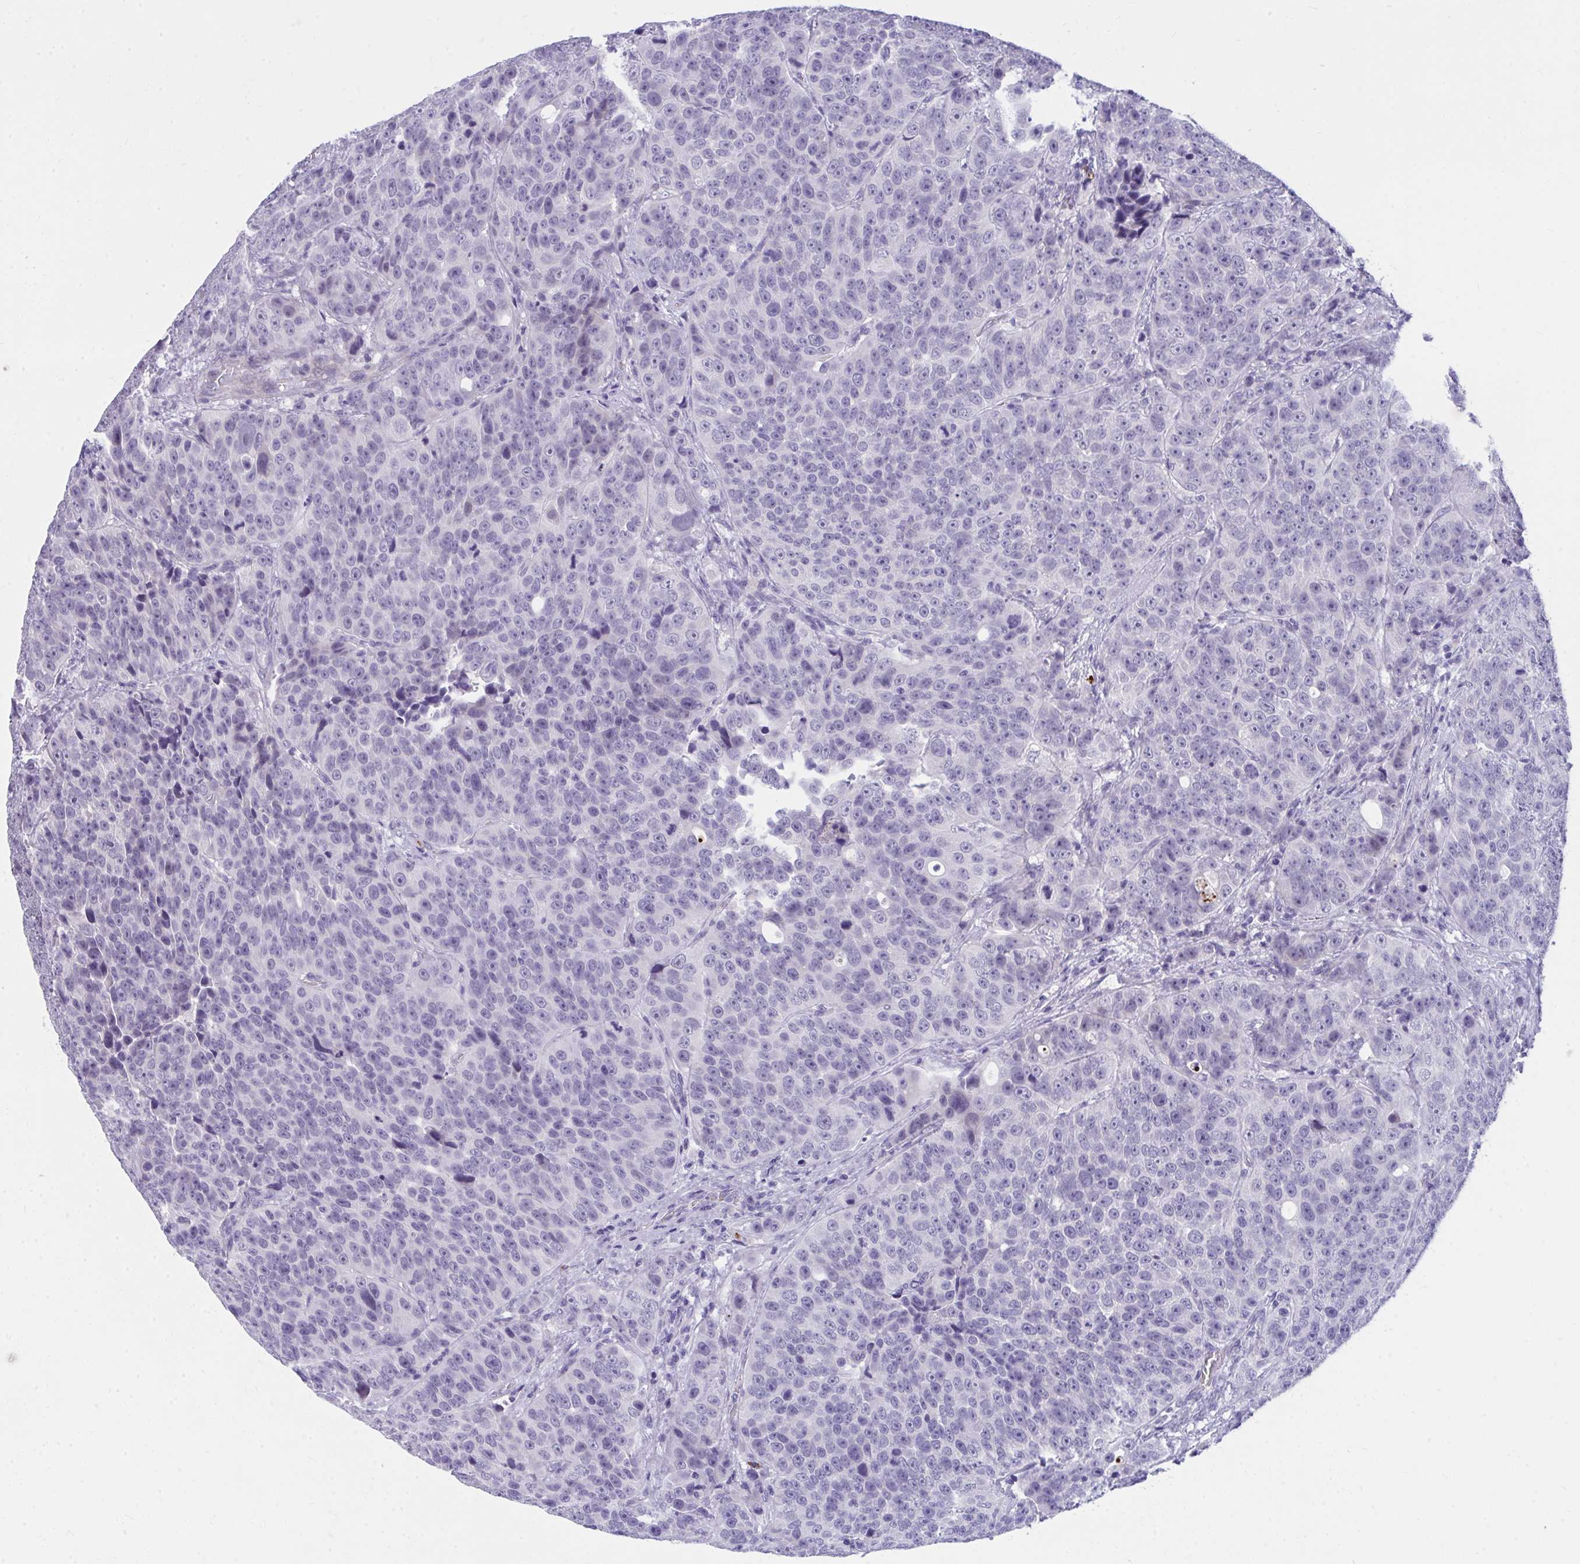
{"staining": {"intensity": "negative", "quantity": "none", "location": "none"}, "tissue": "urothelial cancer", "cell_type": "Tumor cells", "image_type": "cancer", "snomed": [{"axis": "morphology", "description": "Urothelial carcinoma, NOS"}, {"axis": "topography", "description": "Urinary bladder"}], "caption": "High power microscopy image of an immunohistochemistry image of urothelial cancer, revealing no significant staining in tumor cells.", "gene": "PIGZ", "patient": {"sex": "male", "age": 52}}